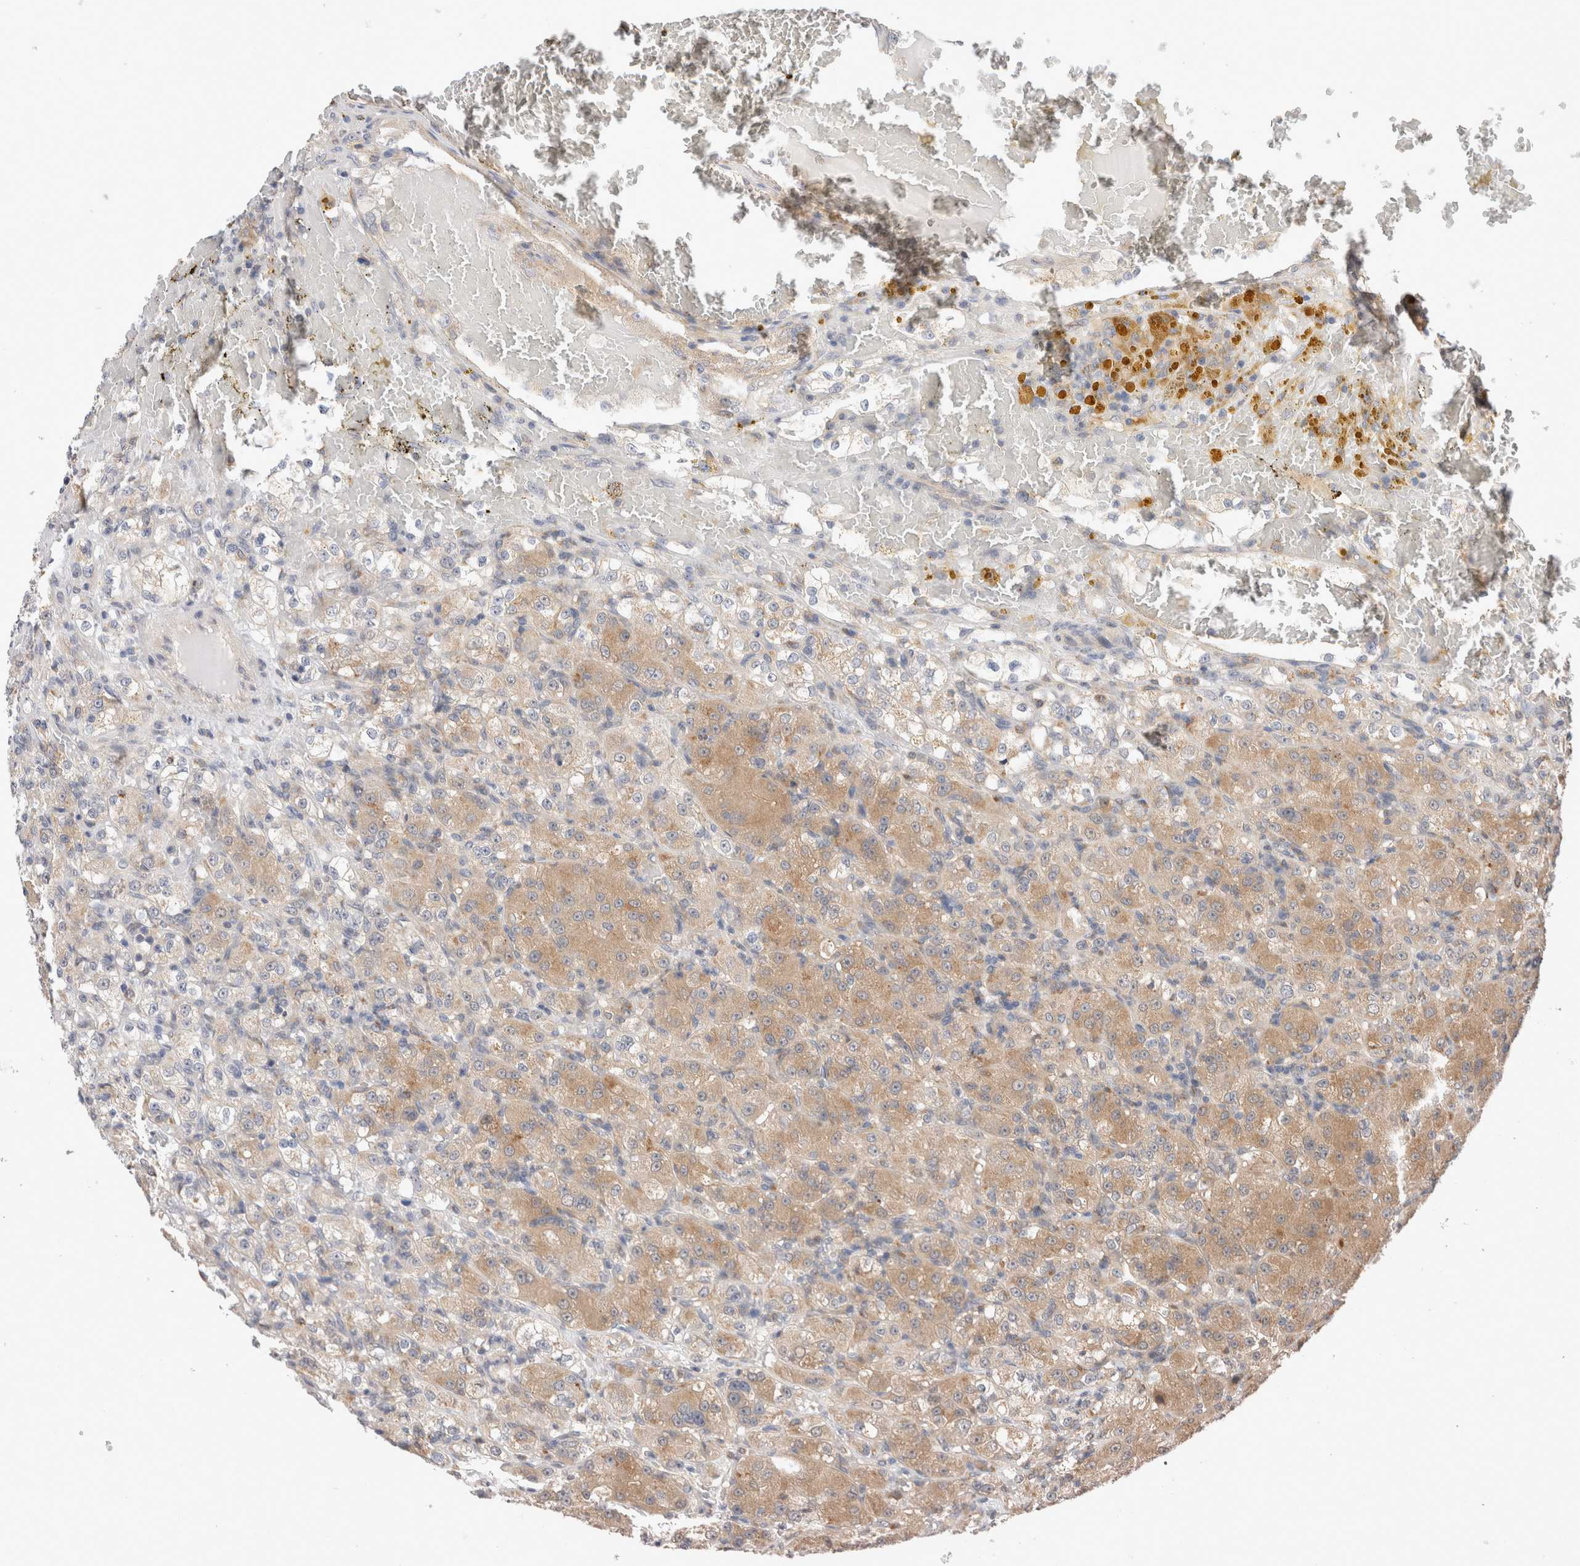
{"staining": {"intensity": "moderate", "quantity": ">75%", "location": "cytoplasmic/membranous"}, "tissue": "renal cancer", "cell_type": "Tumor cells", "image_type": "cancer", "snomed": [{"axis": "morphology", "description": "Normal tissue, NOS"}, {"axis": "morphology", "description": "Adenocarcinoma, NOS"}, {"axis": "topography", "description": "Kidney"}], "caption": "A medium amount of moderate cytoplasmic/membranous positivity is present in about >75% of tumor cells in renal adenocarcinoma tissue. The staining was performed using DAB, with brown indicating positive protein expression. Nuclei are stained blue with hematoxylin.", "gene": "SGK1", "patient": {"sex": "male", "age": 61}}